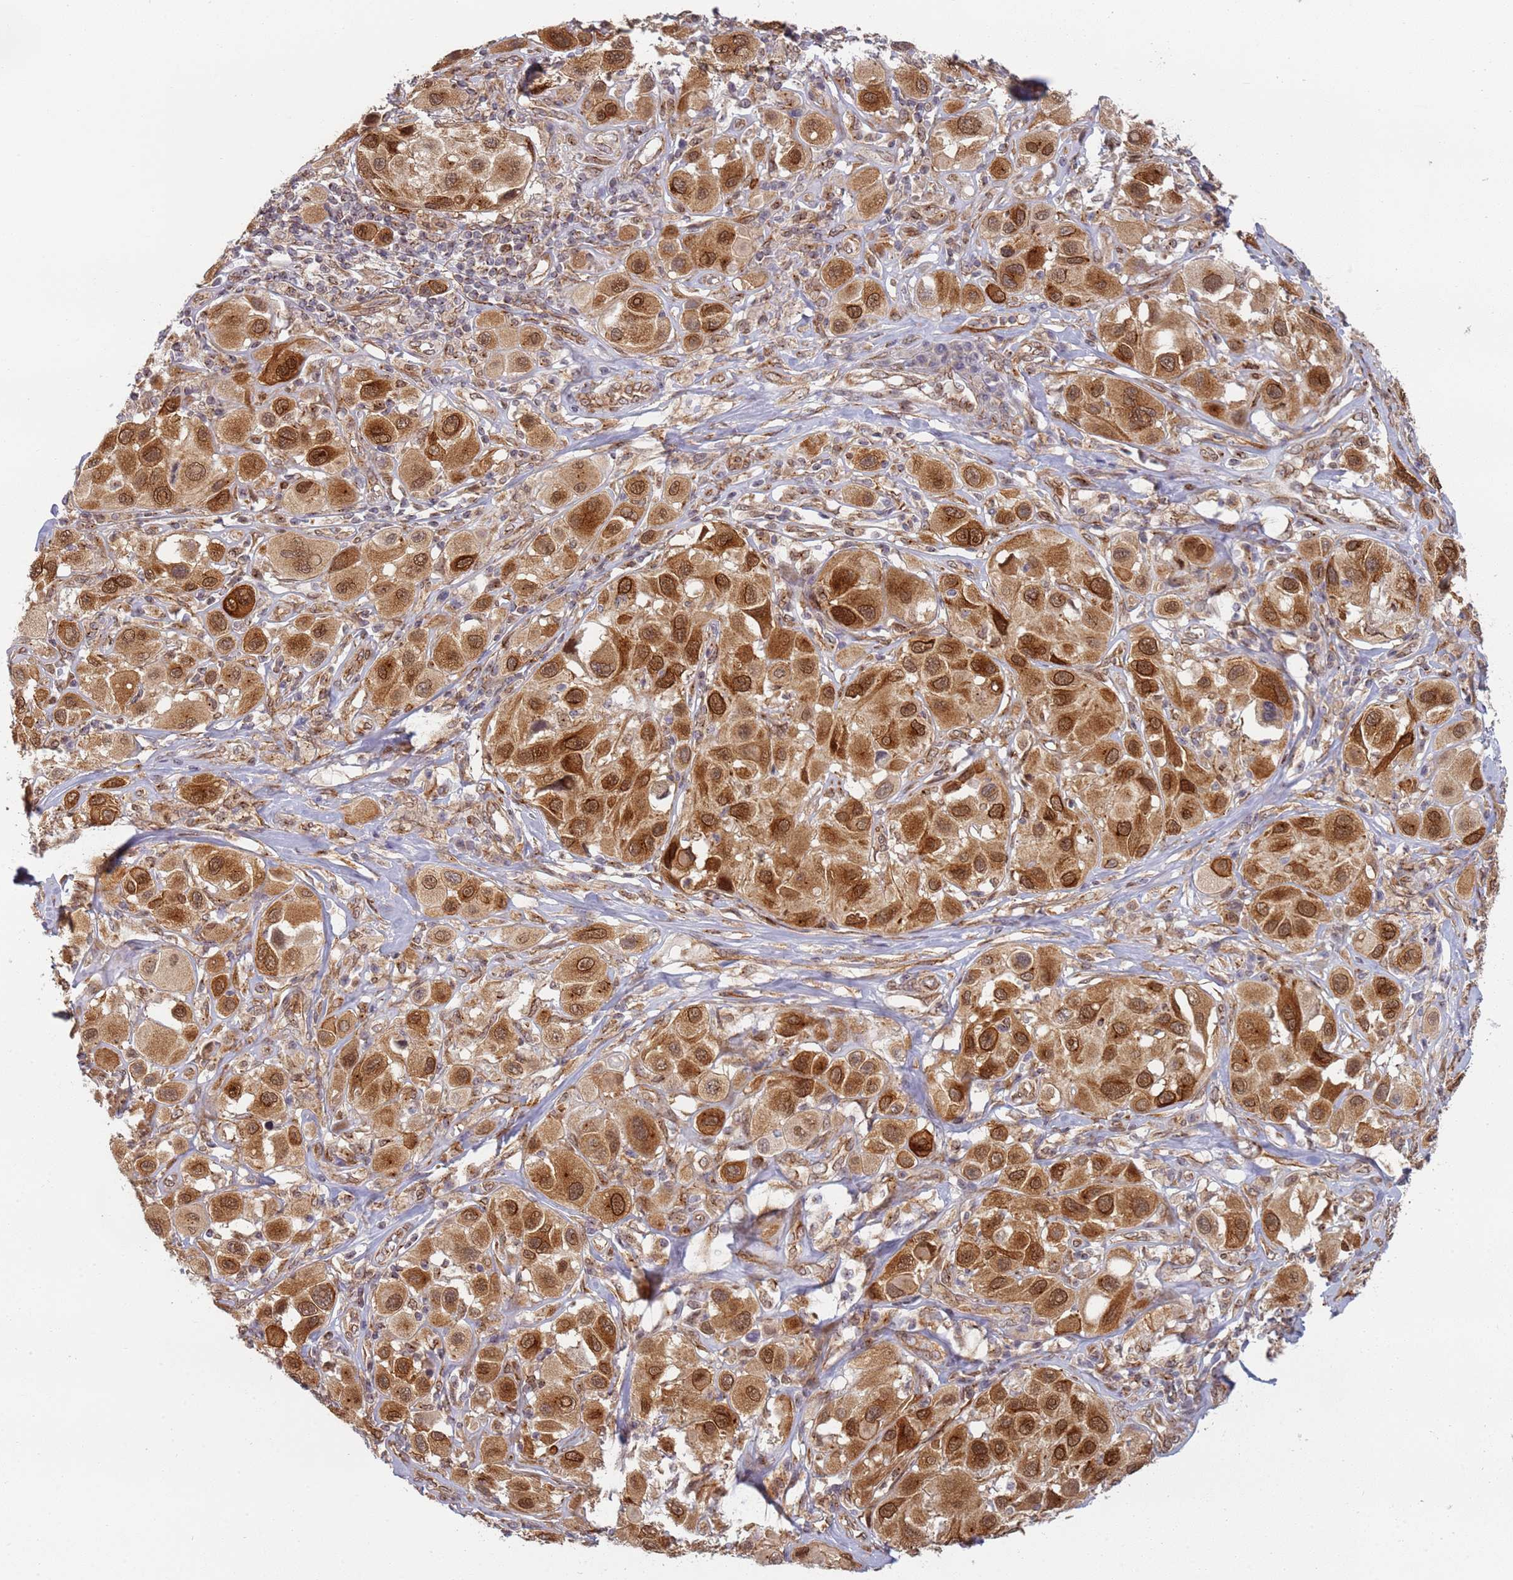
{"staining": {"intensity": "strong", "quantity": ">75%", "location": "cytoplasmic/membranous,nuclear"}, "tissue": "melanoma", "cell_type": "Tumor cells", "image_type": "cancer", "snomed": [{"axis": "morphology", "description": "Malignant melanoma, Metastatic site"}, {"axis": "topography", "description": "Skin"}], "caption": "The micrograph reveals a brown stain indicating the presence of a protein in the cytoplasmic/membranous and nuclear of tumor cells in melanoma.", "gene": "CEP170", "patient": {"sex": "male", "age": 41}}